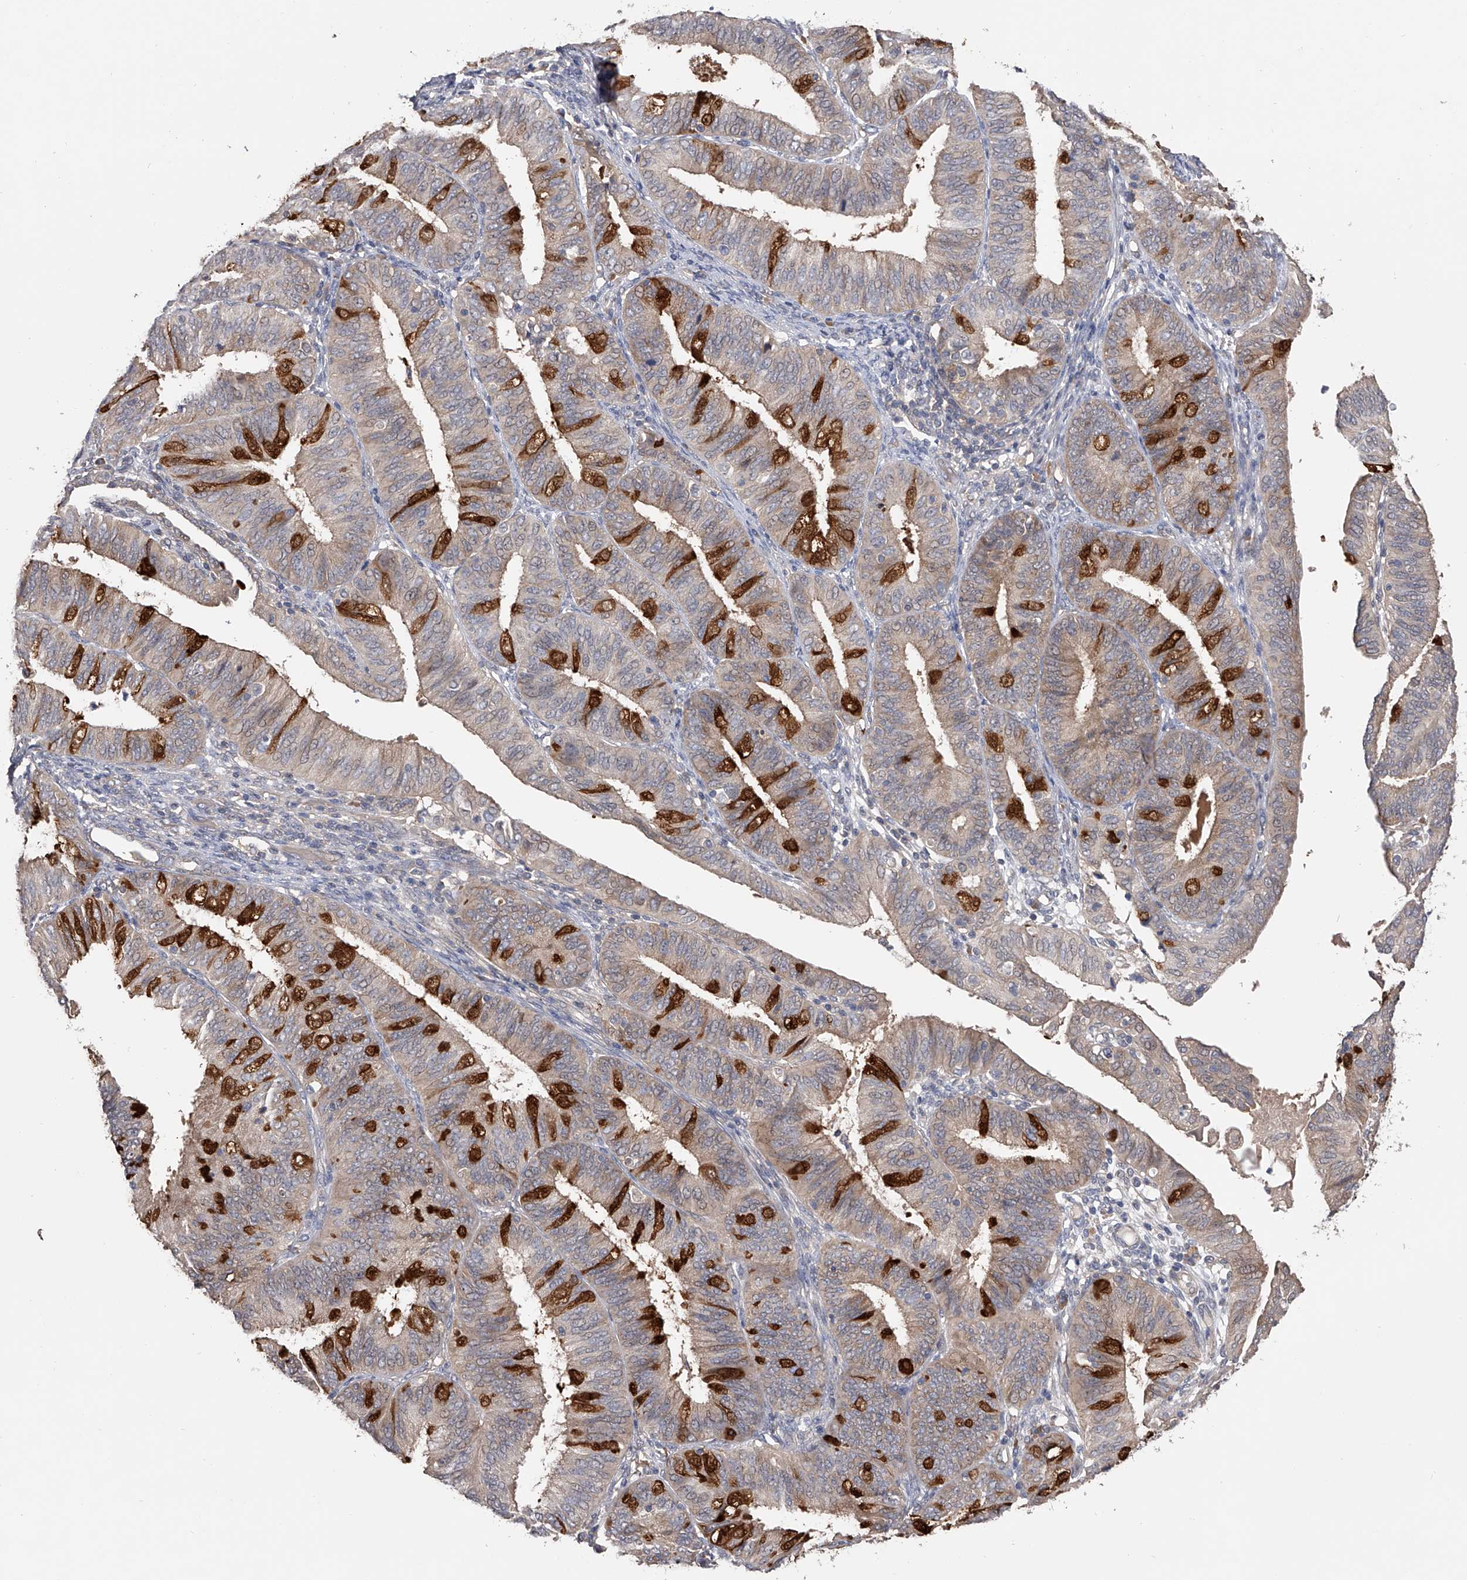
{"staining": {"intensity": "strong", "quantity": "<25%", "location": "cytoplasmic/membranous"}, "tissue": "endometrial cancer", "cell_type": "Tumor cells", "image_type": "cancer", "snomed": [{"axis": "morphology", "description": "Adenocarcinoma, NOS"}, {"axis": "topography", "description": "Endometrium"}], "caption": "A brown stain shows strong cytoplasmic/membranous staining of a protein in human endometrial adenocarcinoma tumor cells.", "gene": "CFAP298", "patient": {"sex": "female", "age": 51}}